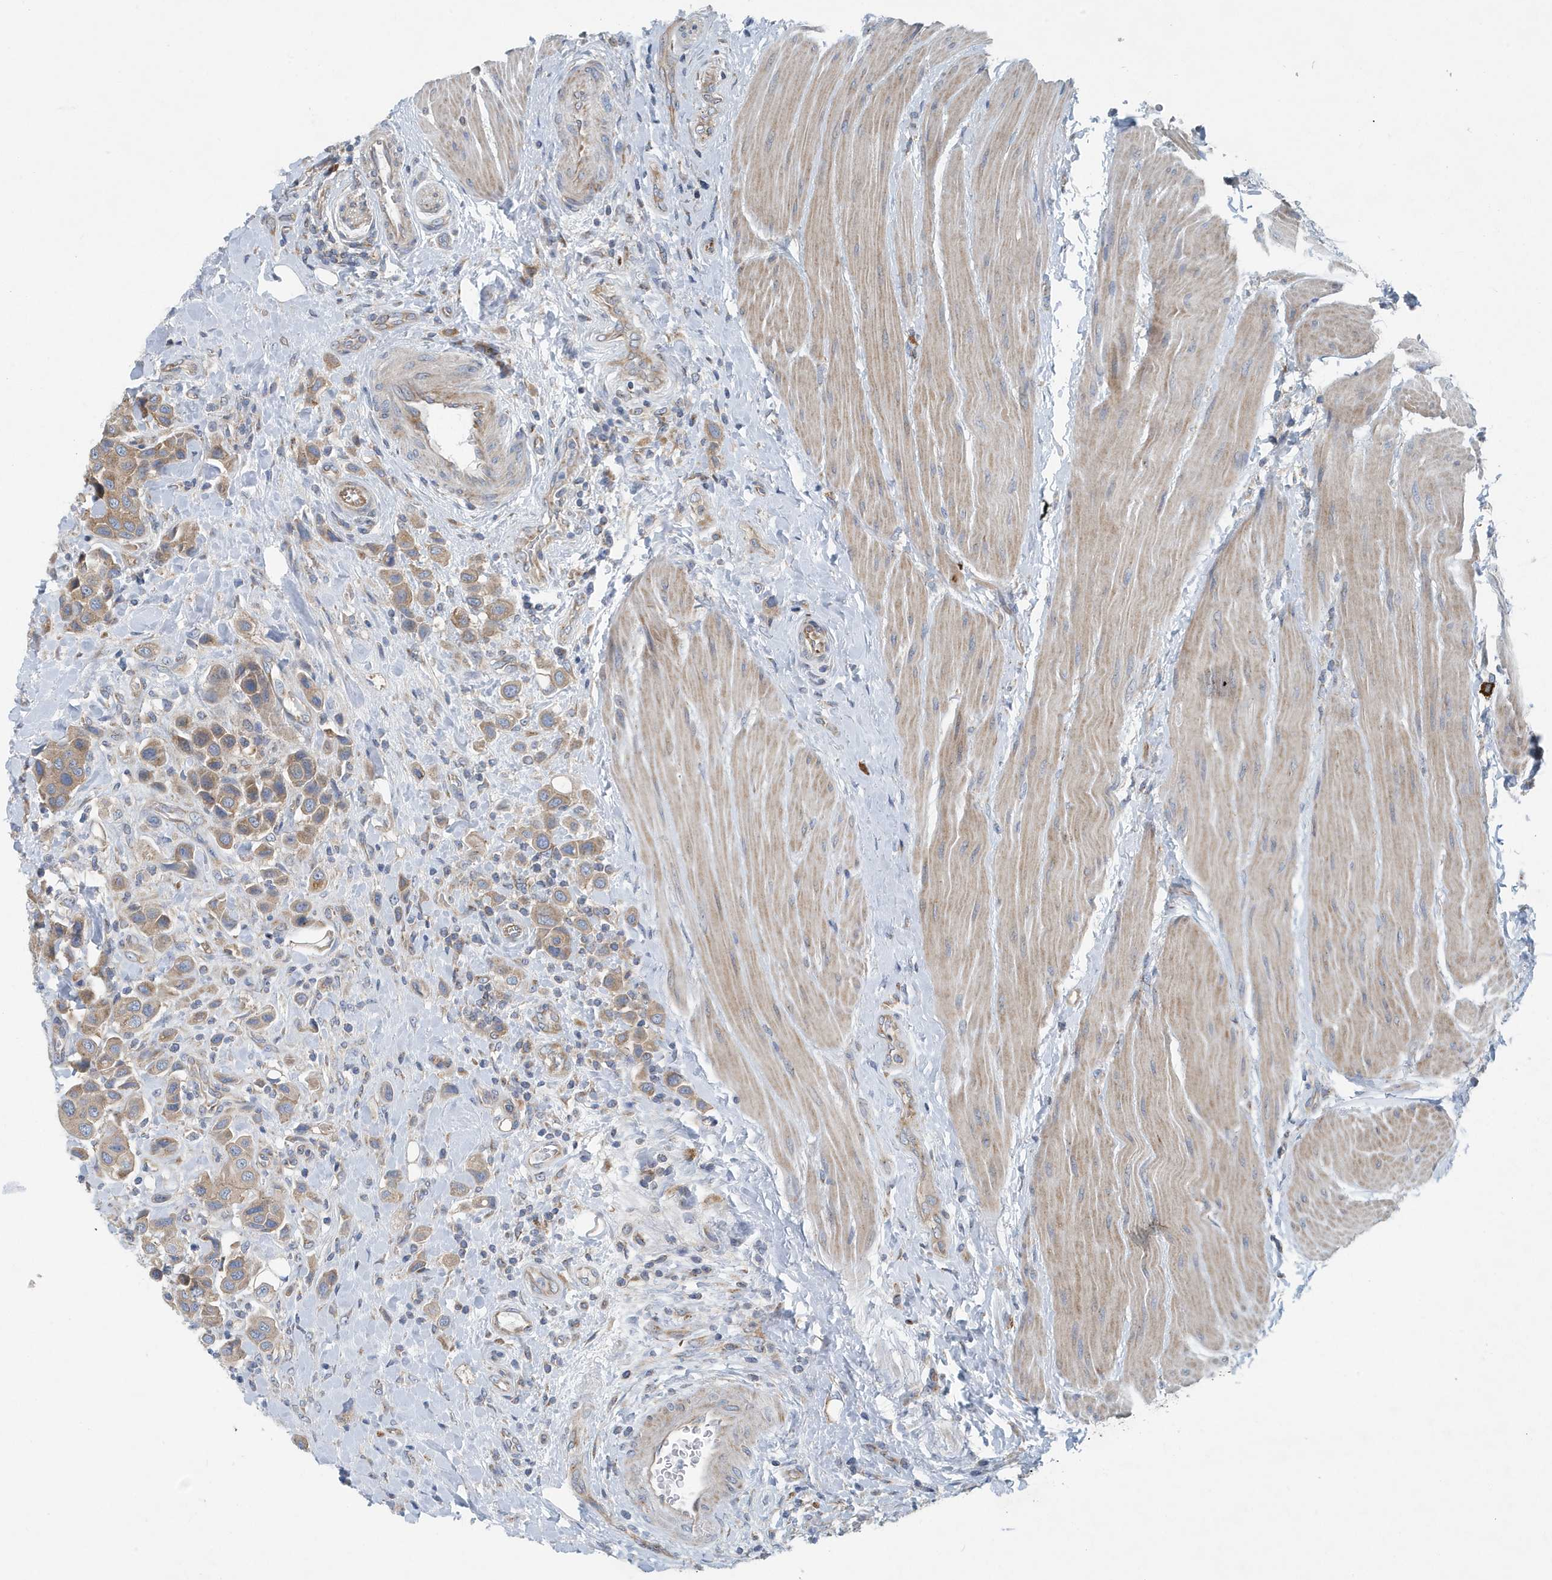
{"staining": {"intensity": "moderate", "quantity": ">75%", "location": "cytoplasmic/membranous"}, "tissue": "urothelial cancer", "cell_type": "Tumor cells", "image_type": "cancer", "snomed": [{"axis": "morphology", "description": "Urothelial carcinoma, High grade"}, {"axis": "topography", "description": "Urinary bladder"}], "caption": "There is medium levels of moderate cytoplasmic/membranous positivity in tumor cells of urothelial carcinoma (high-grade), as demonstrated by immunohistochemical staining (brown color).", "gene": "PPM1M", "patient": {"sex": "male", "age": 50}}